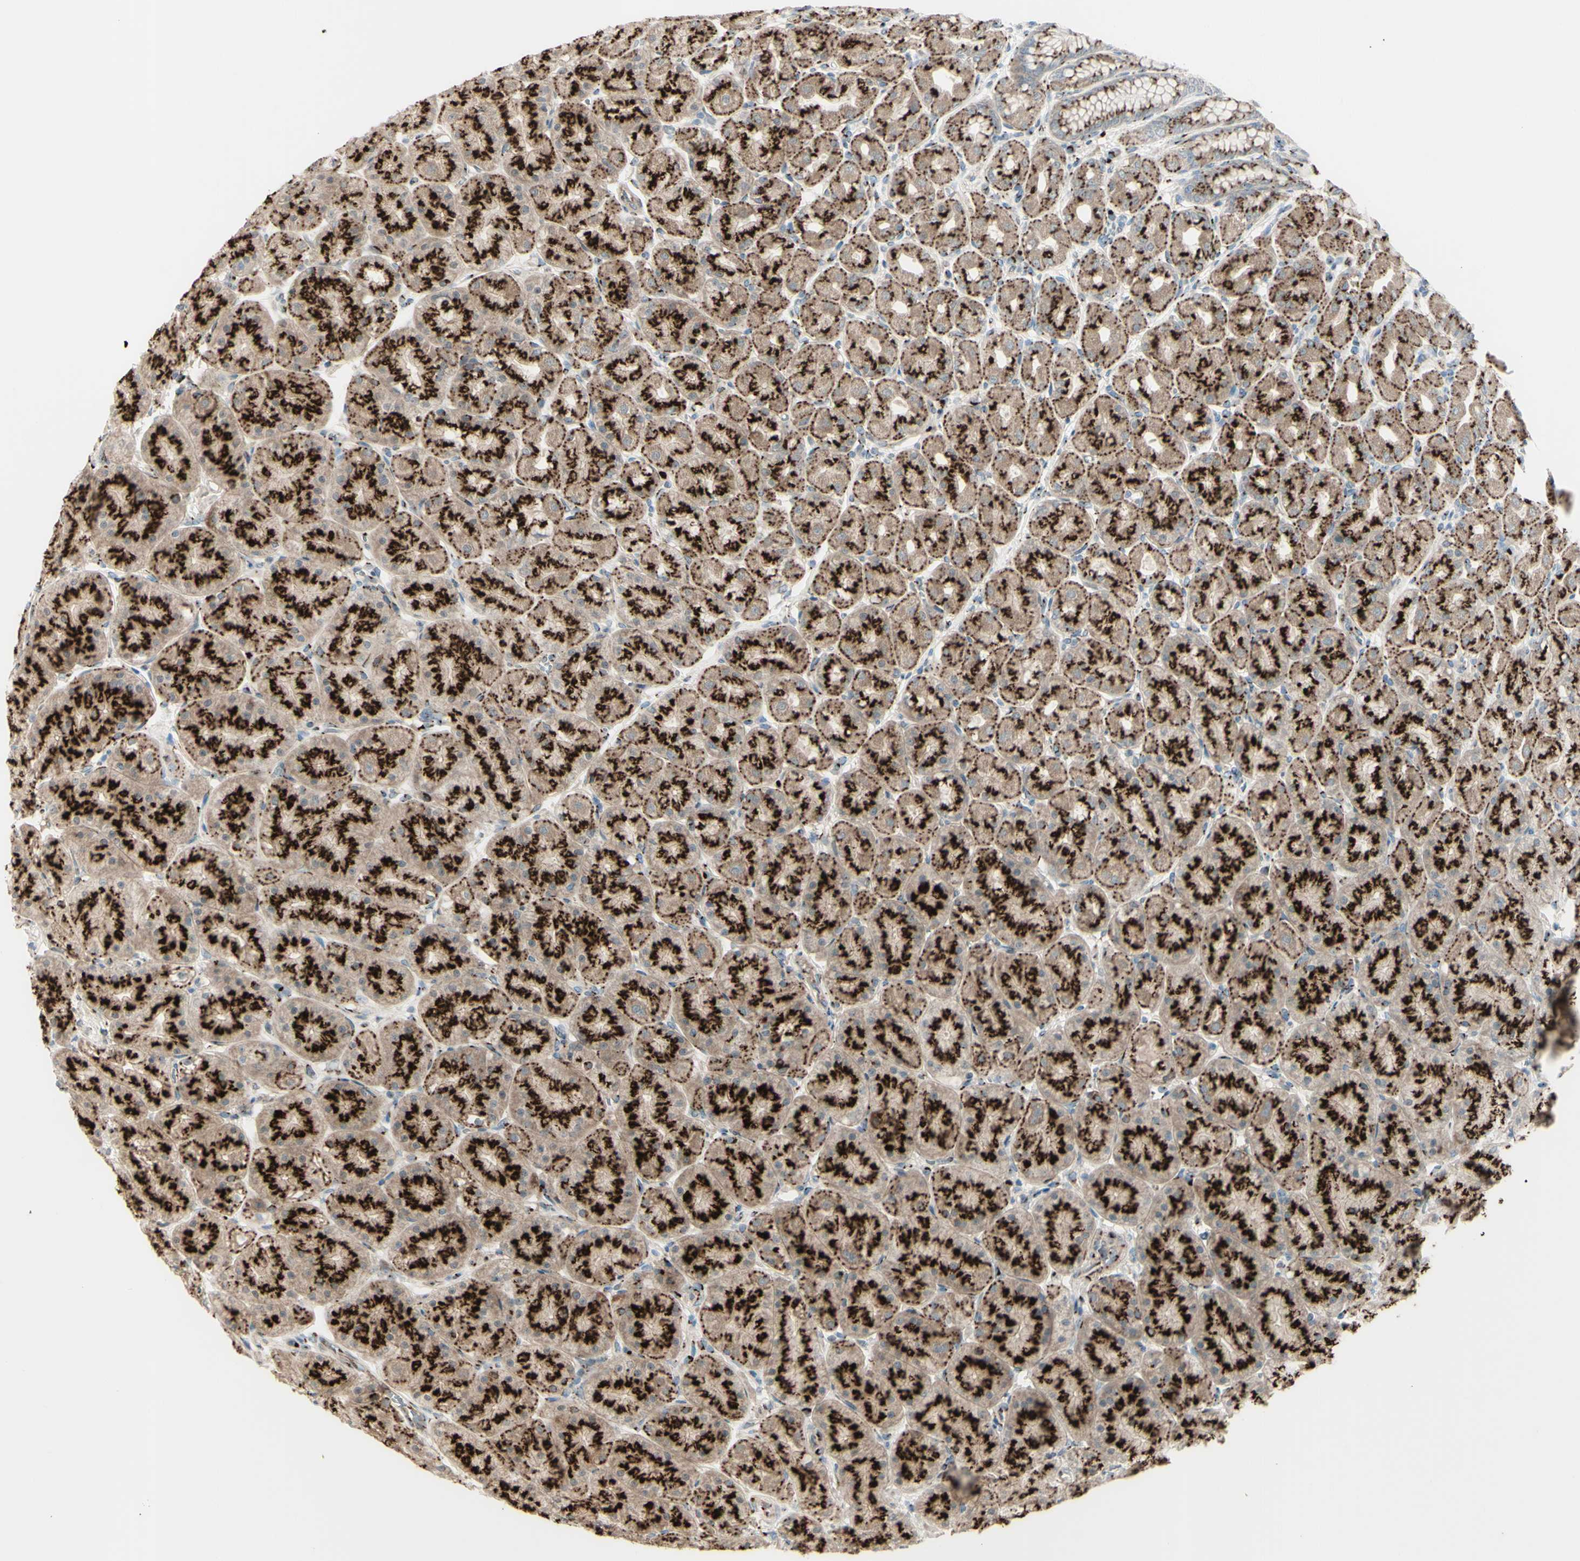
{"staining": {"intensity": "moderate", "quantity": ">75%", "location": "cytoplasmic/membranous"}, "tissue": "stomach", "cell_type": "Glandular cells", "image_type": "normal", "snomed": [{"axis": "morphology", "description": "Normal tissue, NOS"}, {"axis": "topography", "description": "Stomach, upper"}], "caption": "Protein analysis of unremarkable stomach shows moderate cytoplasmic/membranous positivity in about >75% of glandular cells.", "gene": "BPNT2", "patient": {"sex": "female", "age": 56}}